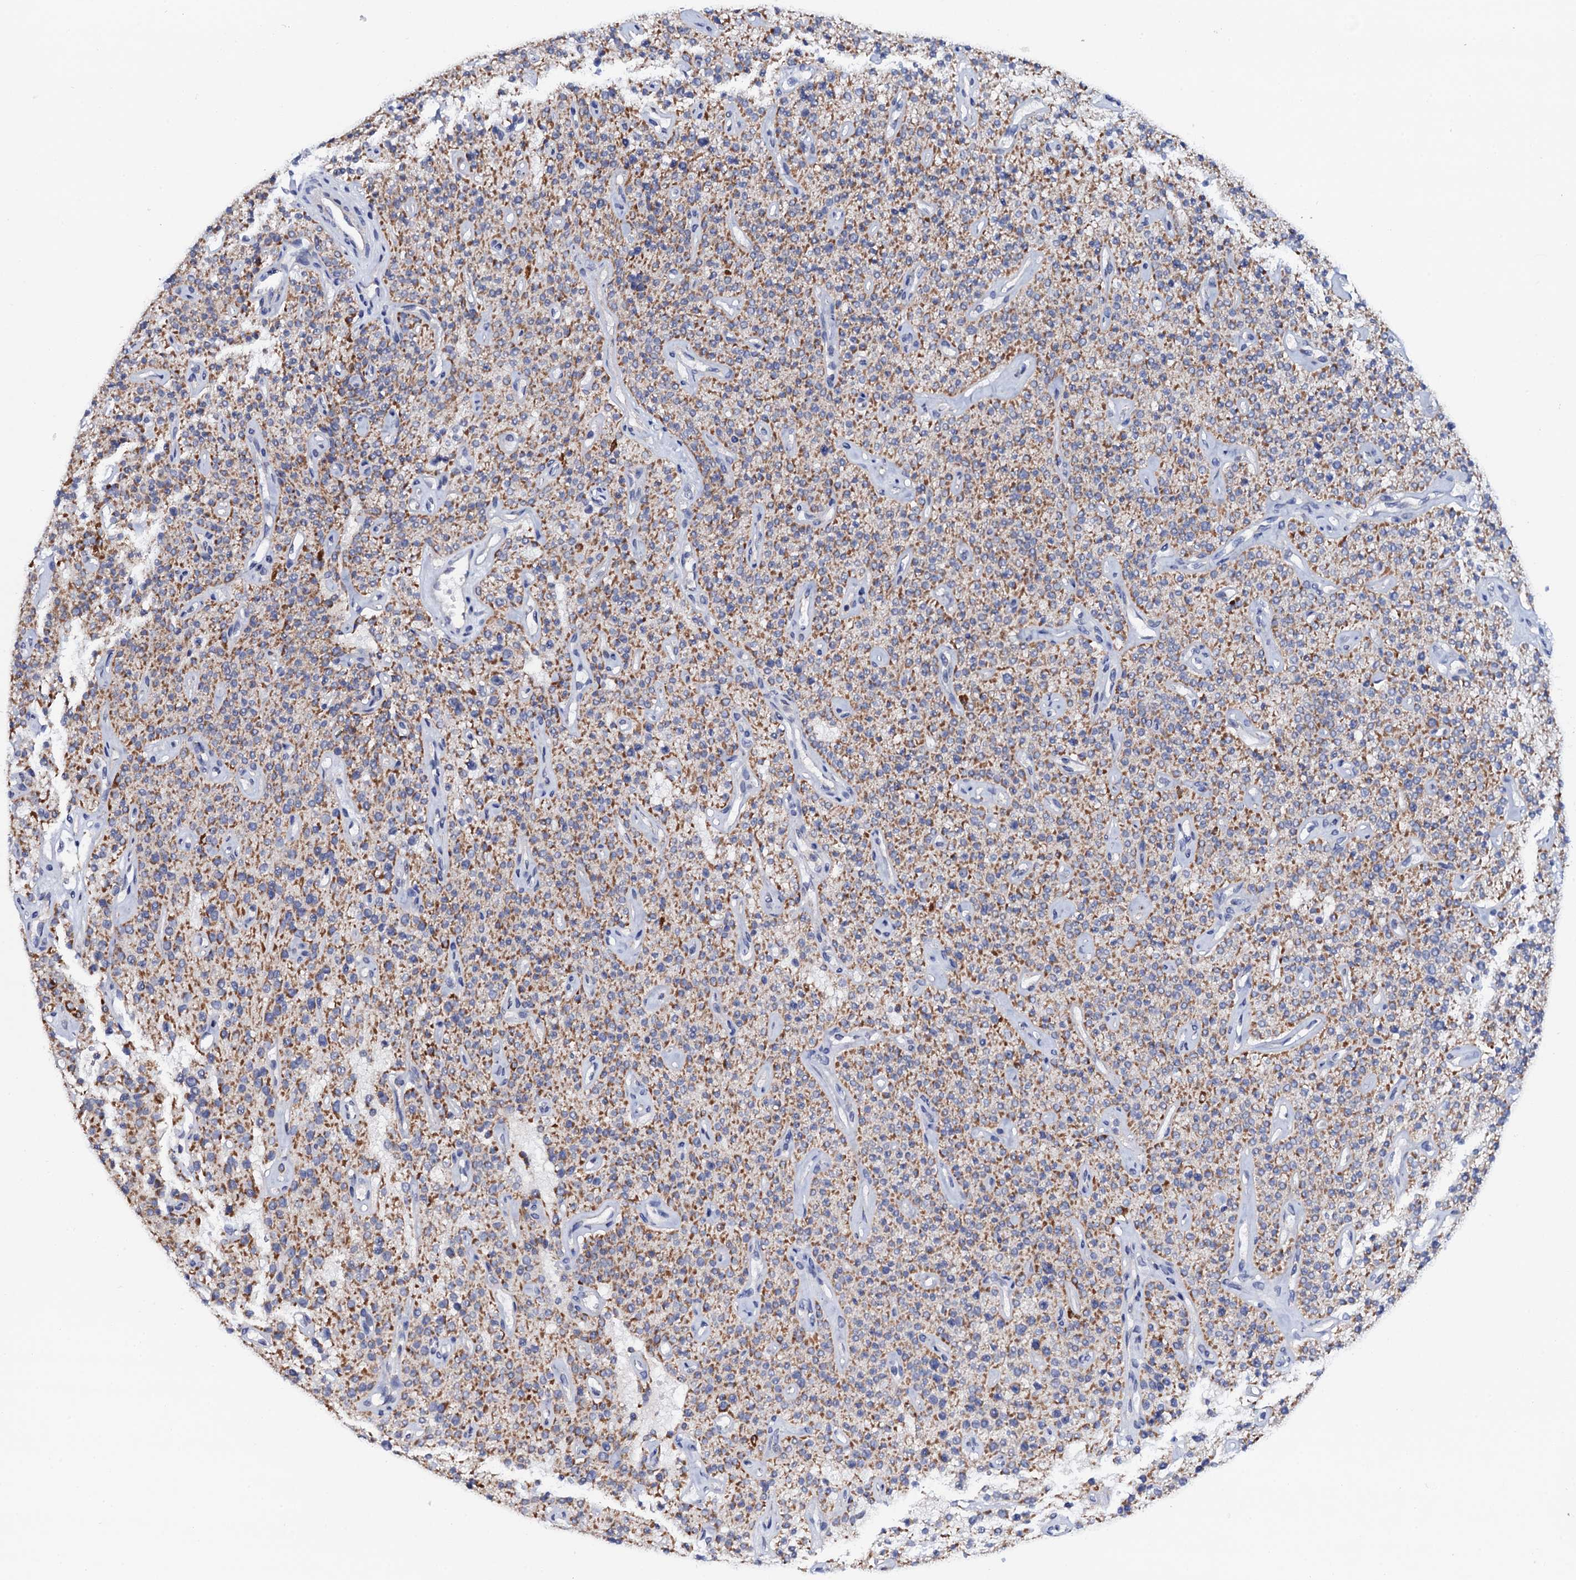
{"staining": {"intensity": "moderate", "quantity": ">75%", "location": "cytoplasmic/membranous"}, "tissue": "parathyroid gland", "cell_type": "Glandular cells", "image_type": "normal", "snomed": [{"axis": "morphology", "description": "Normal tissue, NOS"}, {"axis": "topography", "description": "Parathyroid gland"}], "caption": "A high-resolution image shows IHC staining of normal parathyroid gland, which reveals moderate cytoplasmic/membranous expression in approximately >75% of glandular cells. Nuclei are stained in blue.", "gene": "MRPL48", "patient": {"sex": "male", "age": 46}}